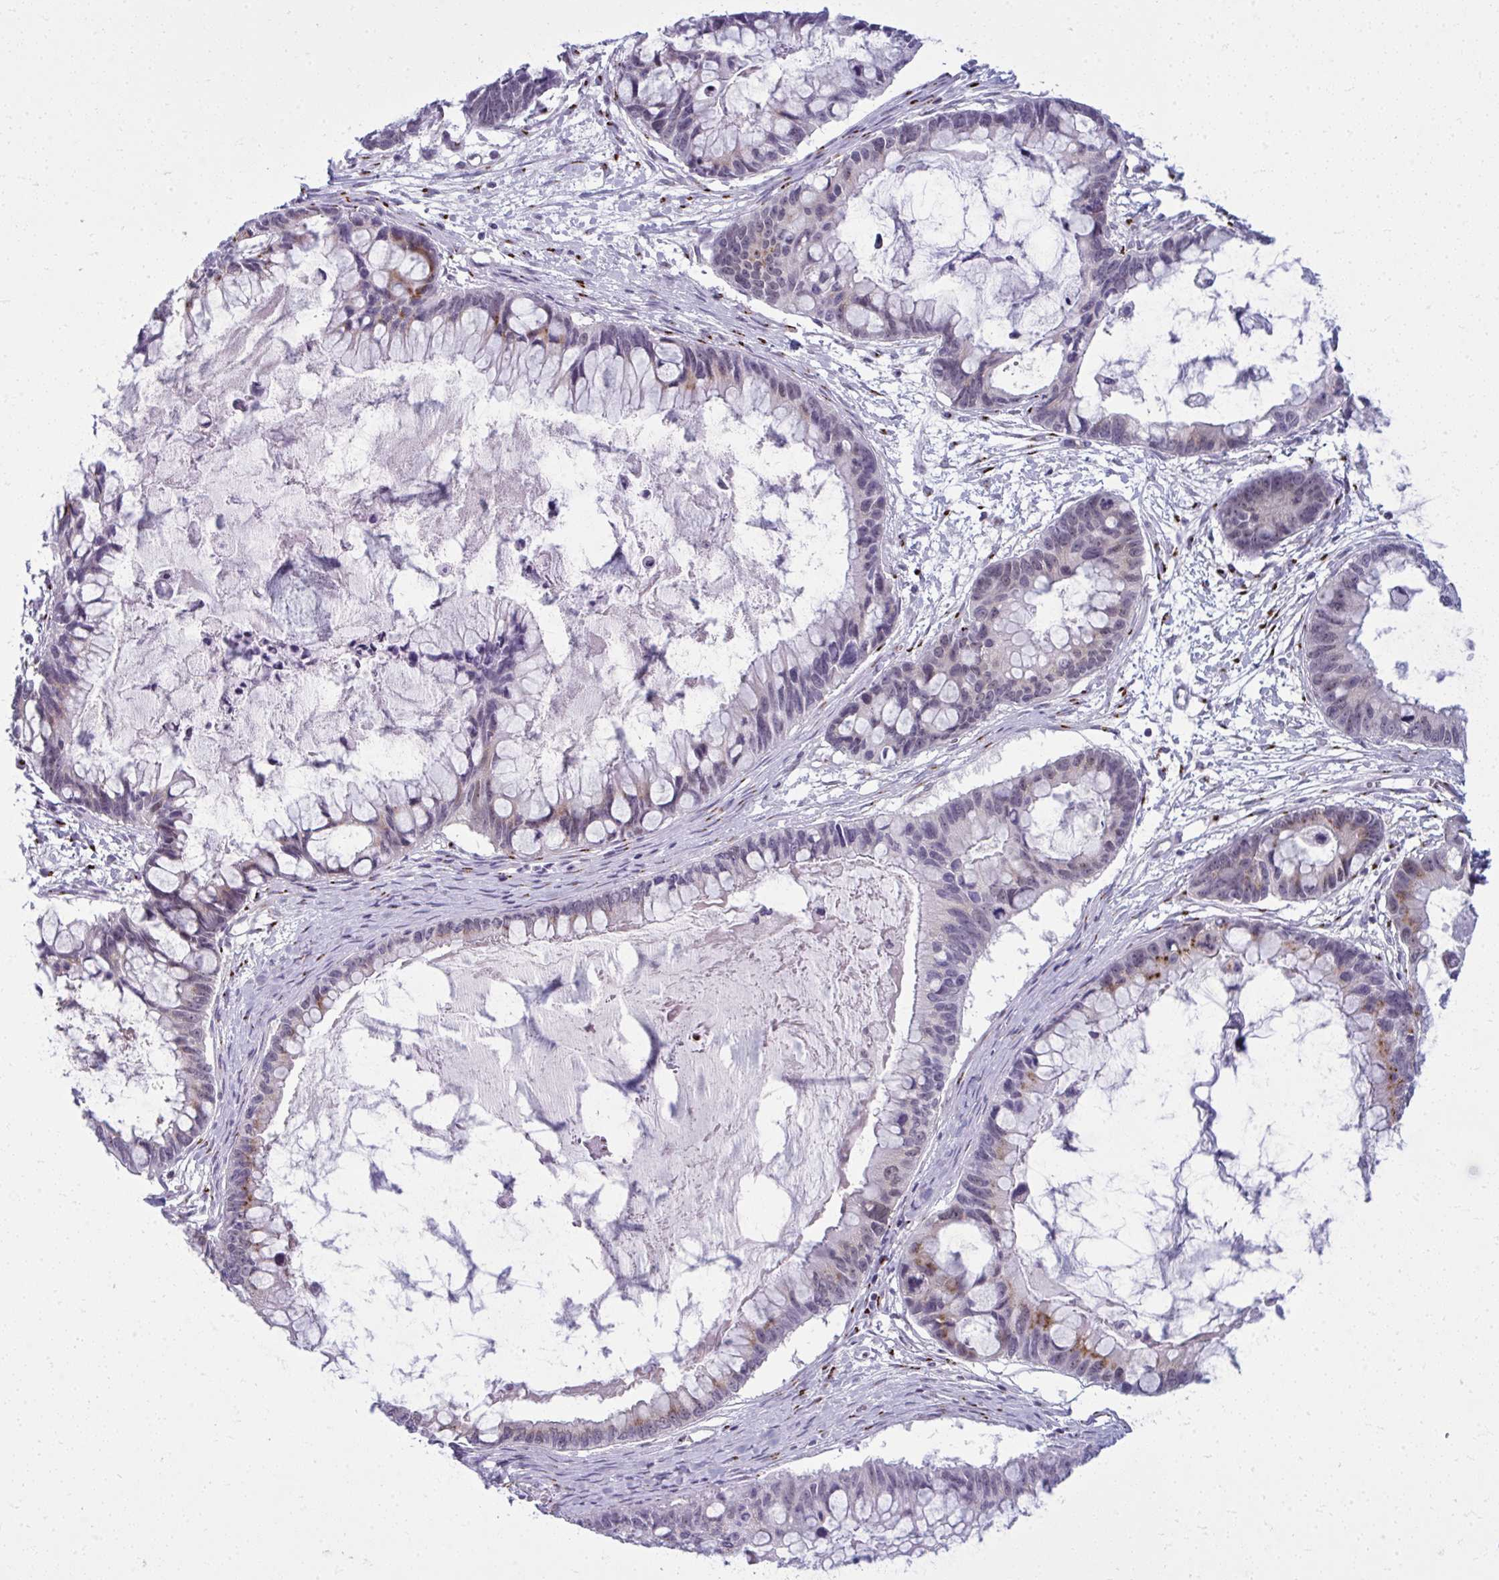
{"staining": {"intensity": "moderate", "quantity": "<25%", "location": "cytoplasmic/membranous"}, "tissue": "ovarian cancer", "cell_type": "Tumor cells", "image_type": "cancer", "snomed": [{"axis": "morphology", "description": "Cystadenocarcinoma, mucinous, NOS"}, {"axis": "topography", "description": "Ovary"}], "caption": "This is an image of IHC staining of ovarian cancer, which shows moderate staining in the cytoplasmic/membranous of tumor cells.", "gene": "DTX4", "patient": {"sex": "female", "age": 63}}